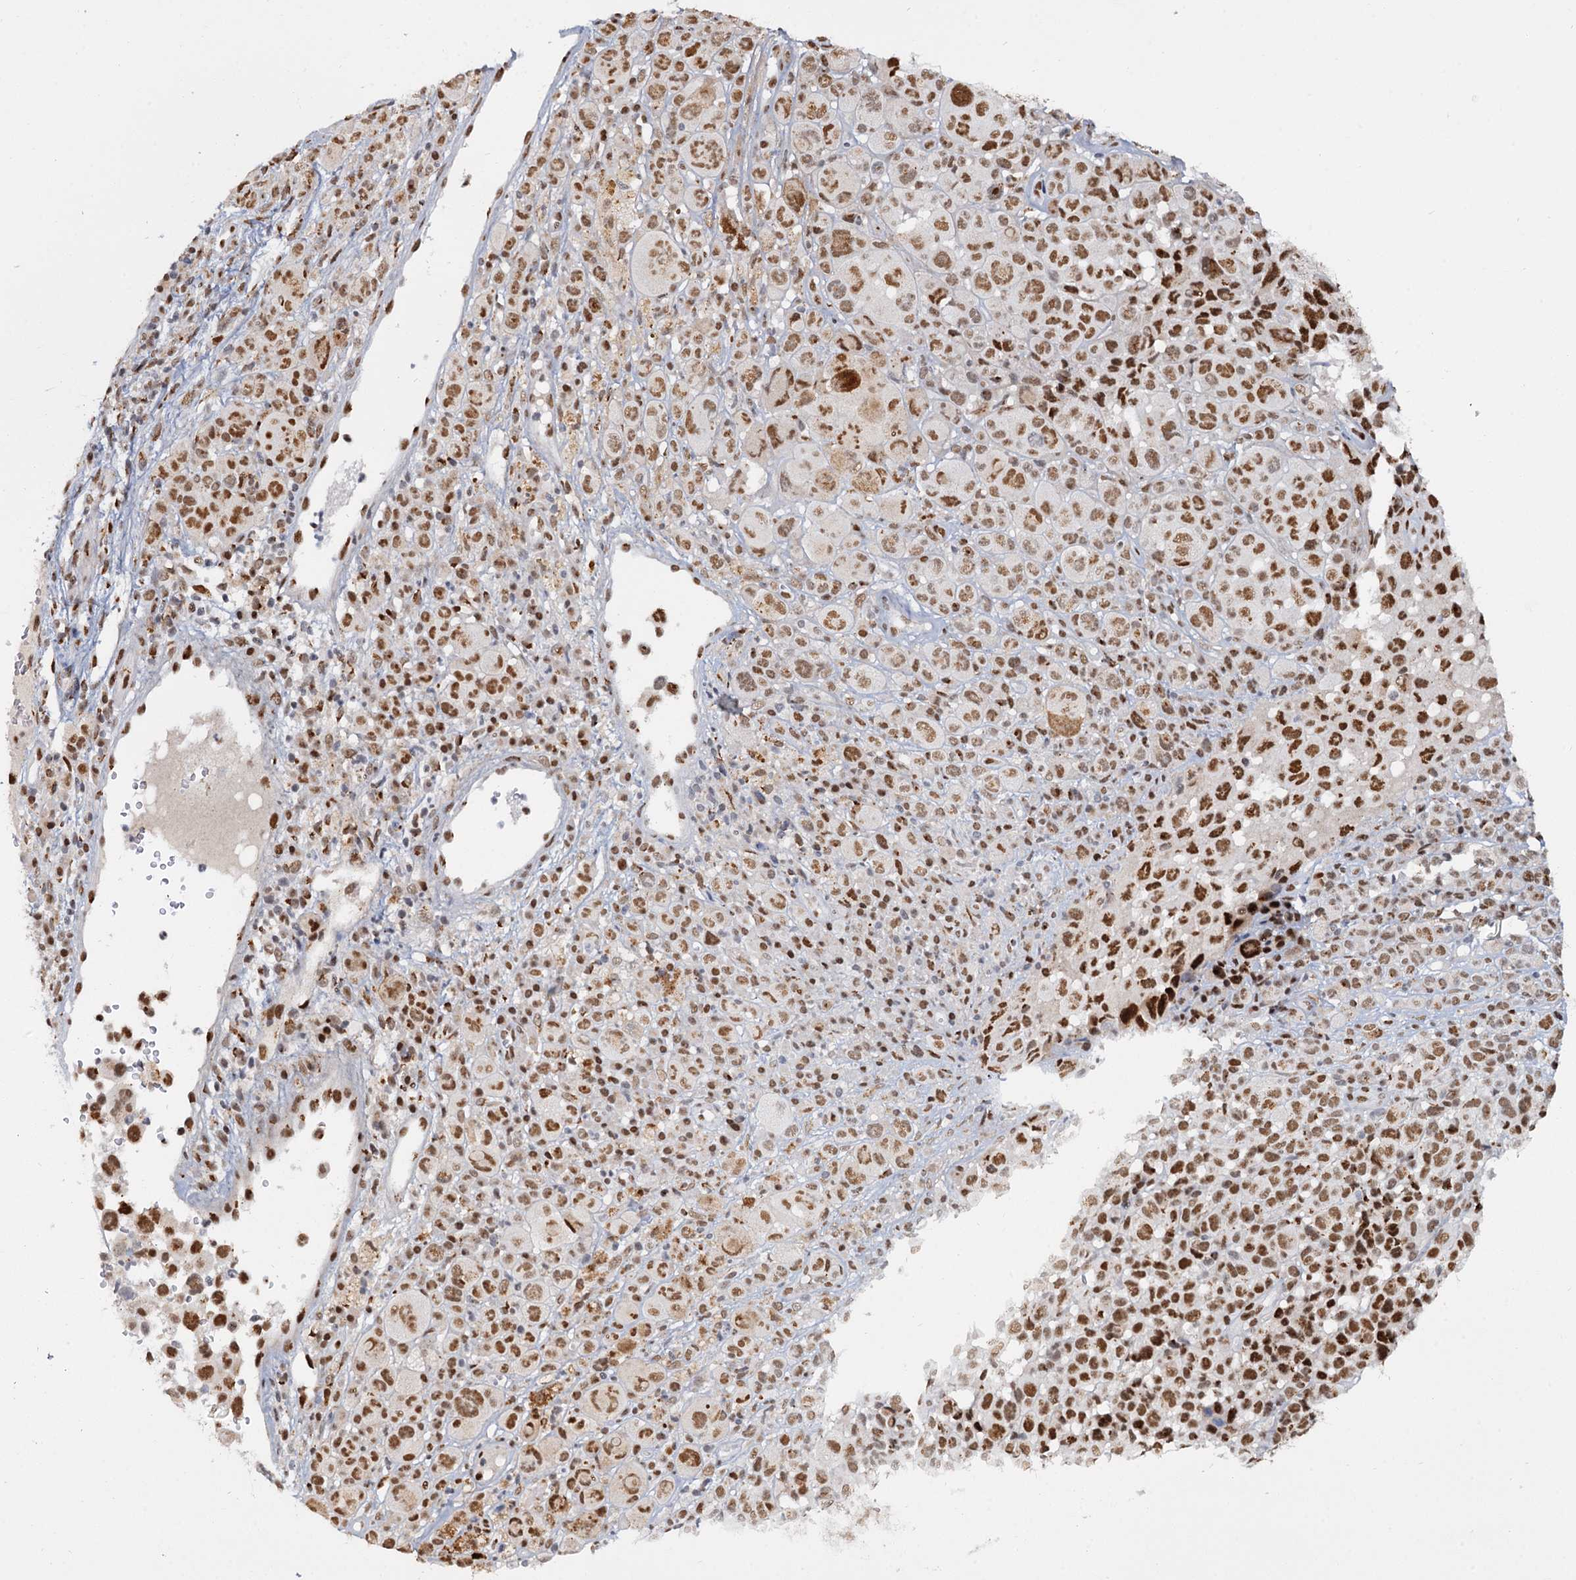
{"staining": {"intensity": "moderate", "quantity": ">75%", "location": "nuclear"}, "tissue": "melanoma", "cell_type": "Tumor cells", "image_type": "cancer", "snomed": [{"axis": "morphology", "description": "Malignant melanoma, NOS"}, {"axis": "topography", "description": "Skin of trunk"}], "caption": "Immunohistochemistry image of malignant melanoma stained for a protein (brown), which demonstrates medium levels of moderate nuclear staining in approximately >75% of tumor cells.", "gene": "RPRD1A", "patient": {"sex": "male", "age": 71}}